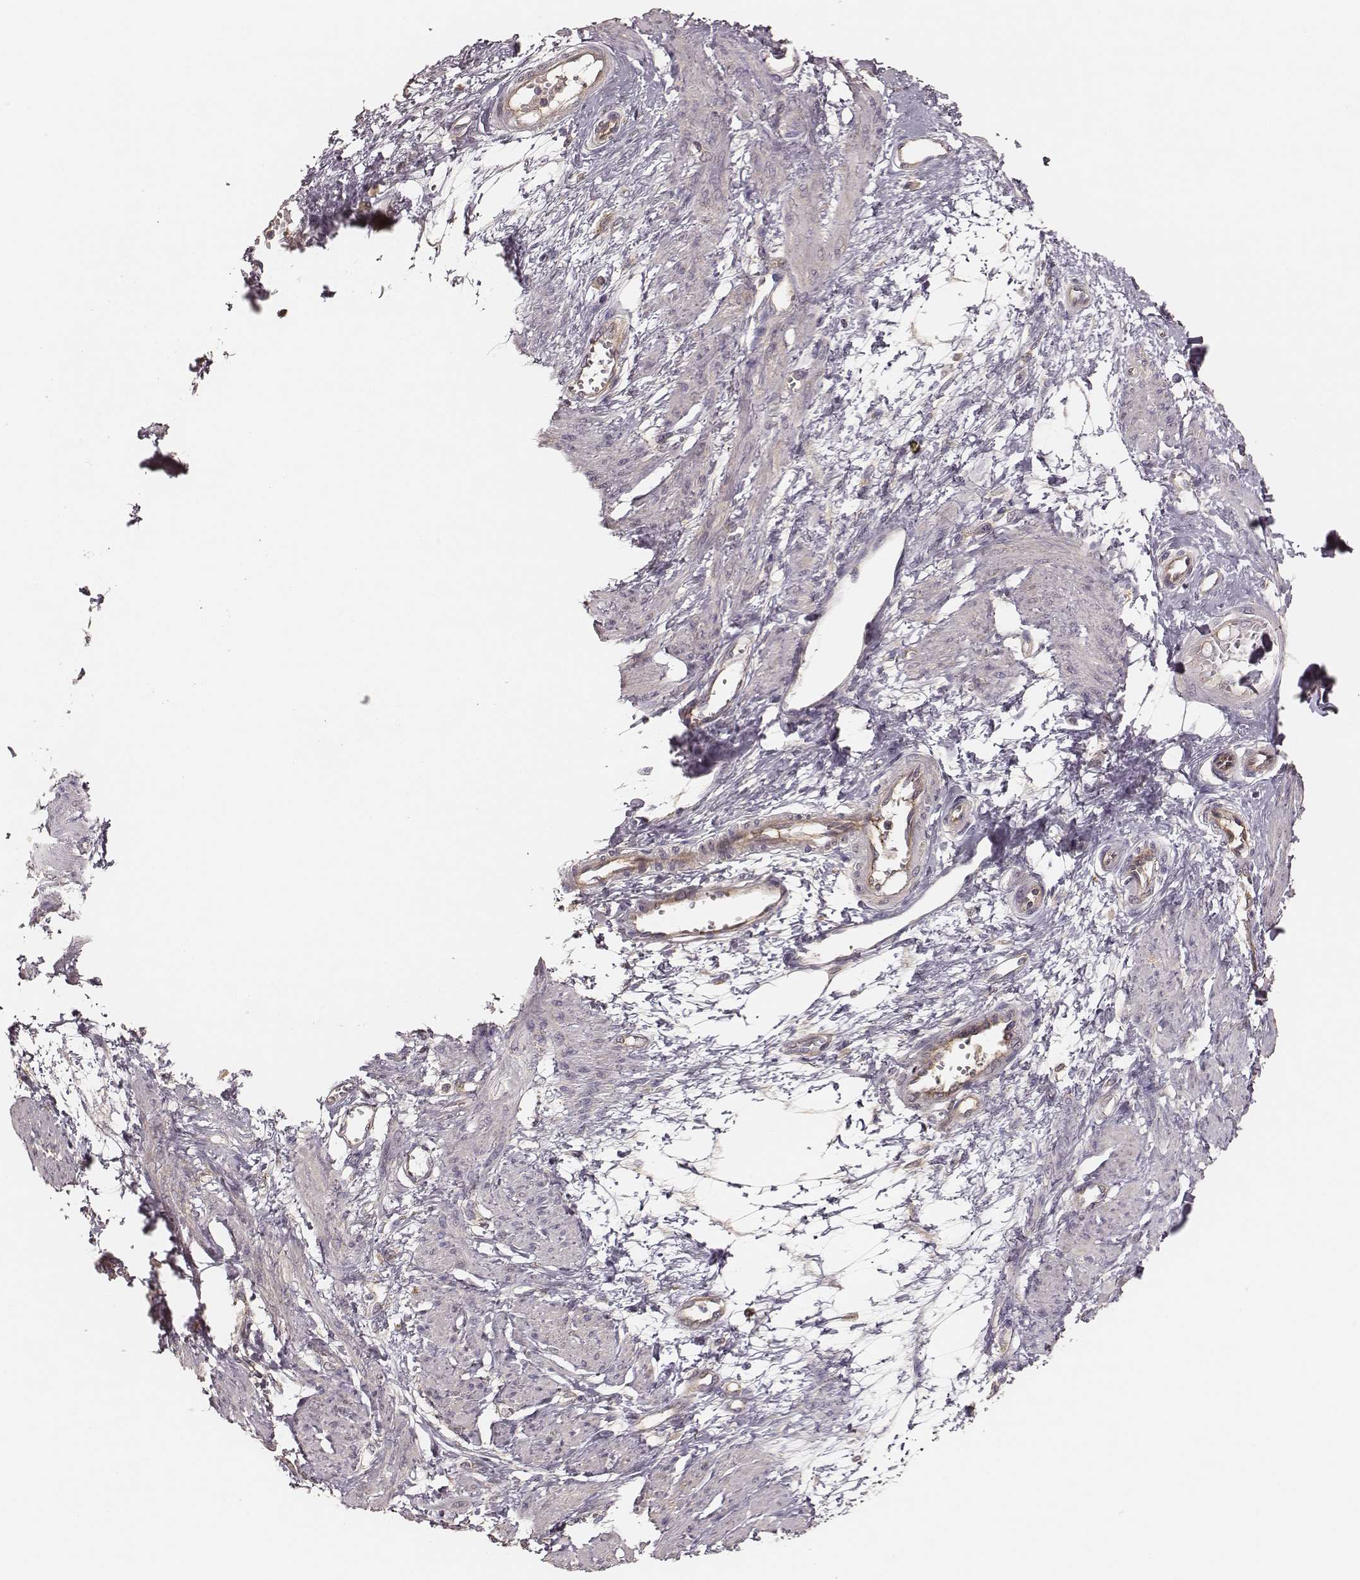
{"staining": {"intensity": "negative", "quantity": "none", "location": "none"}, "tissue": "smooth muscle", "cell_type": "Smooth muscle cells", "image_type": "normal", "snomed": [{"axis": "morphology", "description": "Normal tissue, NOS"}, {"axis": "topography", "description": "Smooth muscle"}, {"axis": "topography", "description": "Uterus"}], "caption": "High magnification brightfield microscopy of normal smooth muscle stained with DAB (brown) and counterstained with hematoxylin (blue): smooth muscle cells show no significant staining.", "gene": "CARS1", "patient": {"sex": "female", "age": 39}}